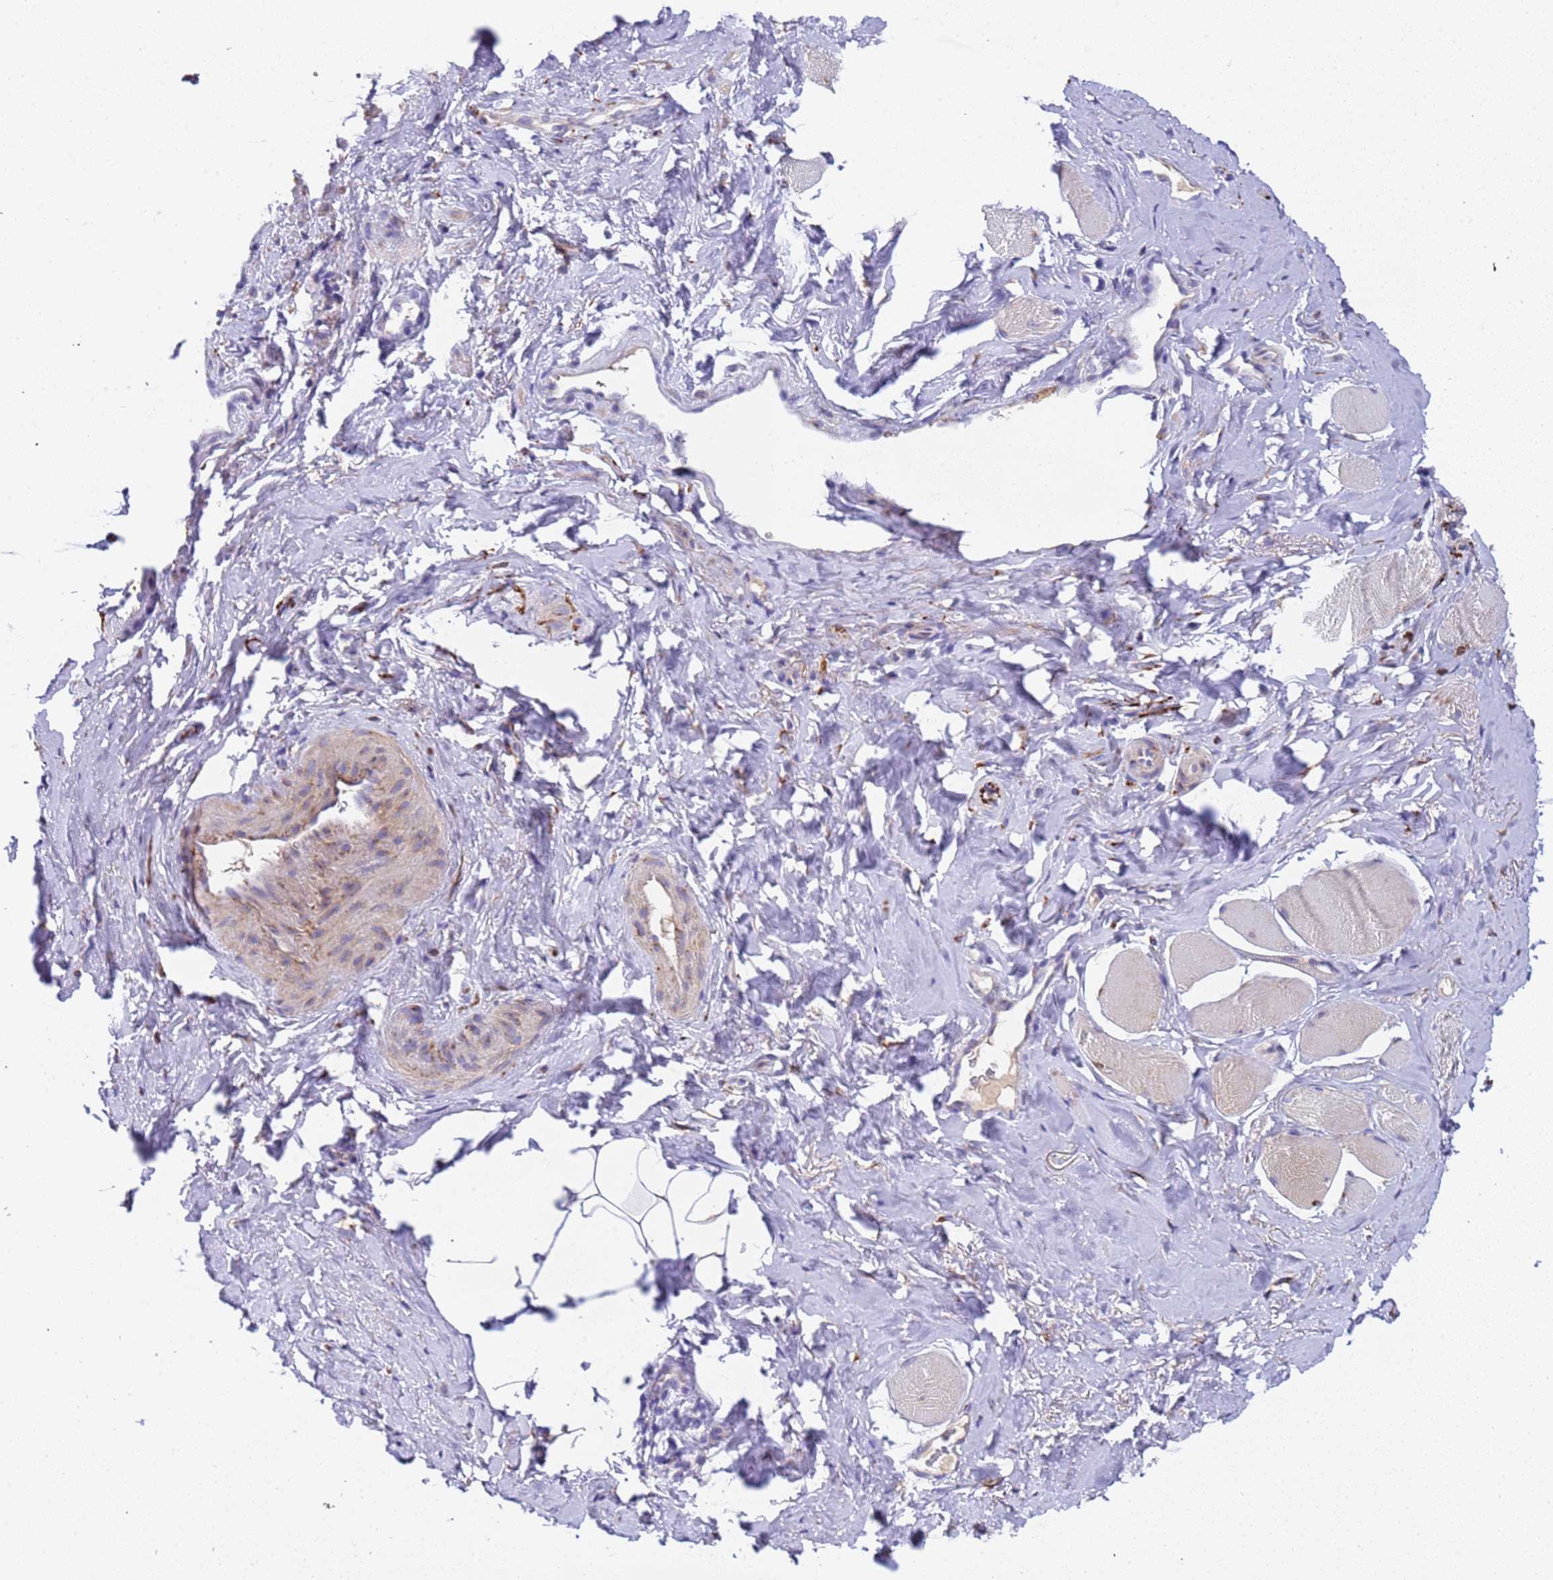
{"staining": {"intensity": "moderate", "quantity": ">75%", "location": "cytoplasmic/membranous"}, "tissue": "smooth muscle", "cell_type": "Smooth muscle cells", "image_type": "normal", "snomed": [{"axis": "morphology", "description": "Normal tissue, NOS"}, {"axis": "topography", "description": "Smooth muscle"}, {"axis": "topography", "description": "Peripheral nerve tissue"}], "caption": "Protein staining displays moderate cytoplasmic/membranous expression in about >75% of smooth muscle cells in normal smooth muscle.", "gene": "PAQR7", "patient": {"sex": "male", "age": 69}}